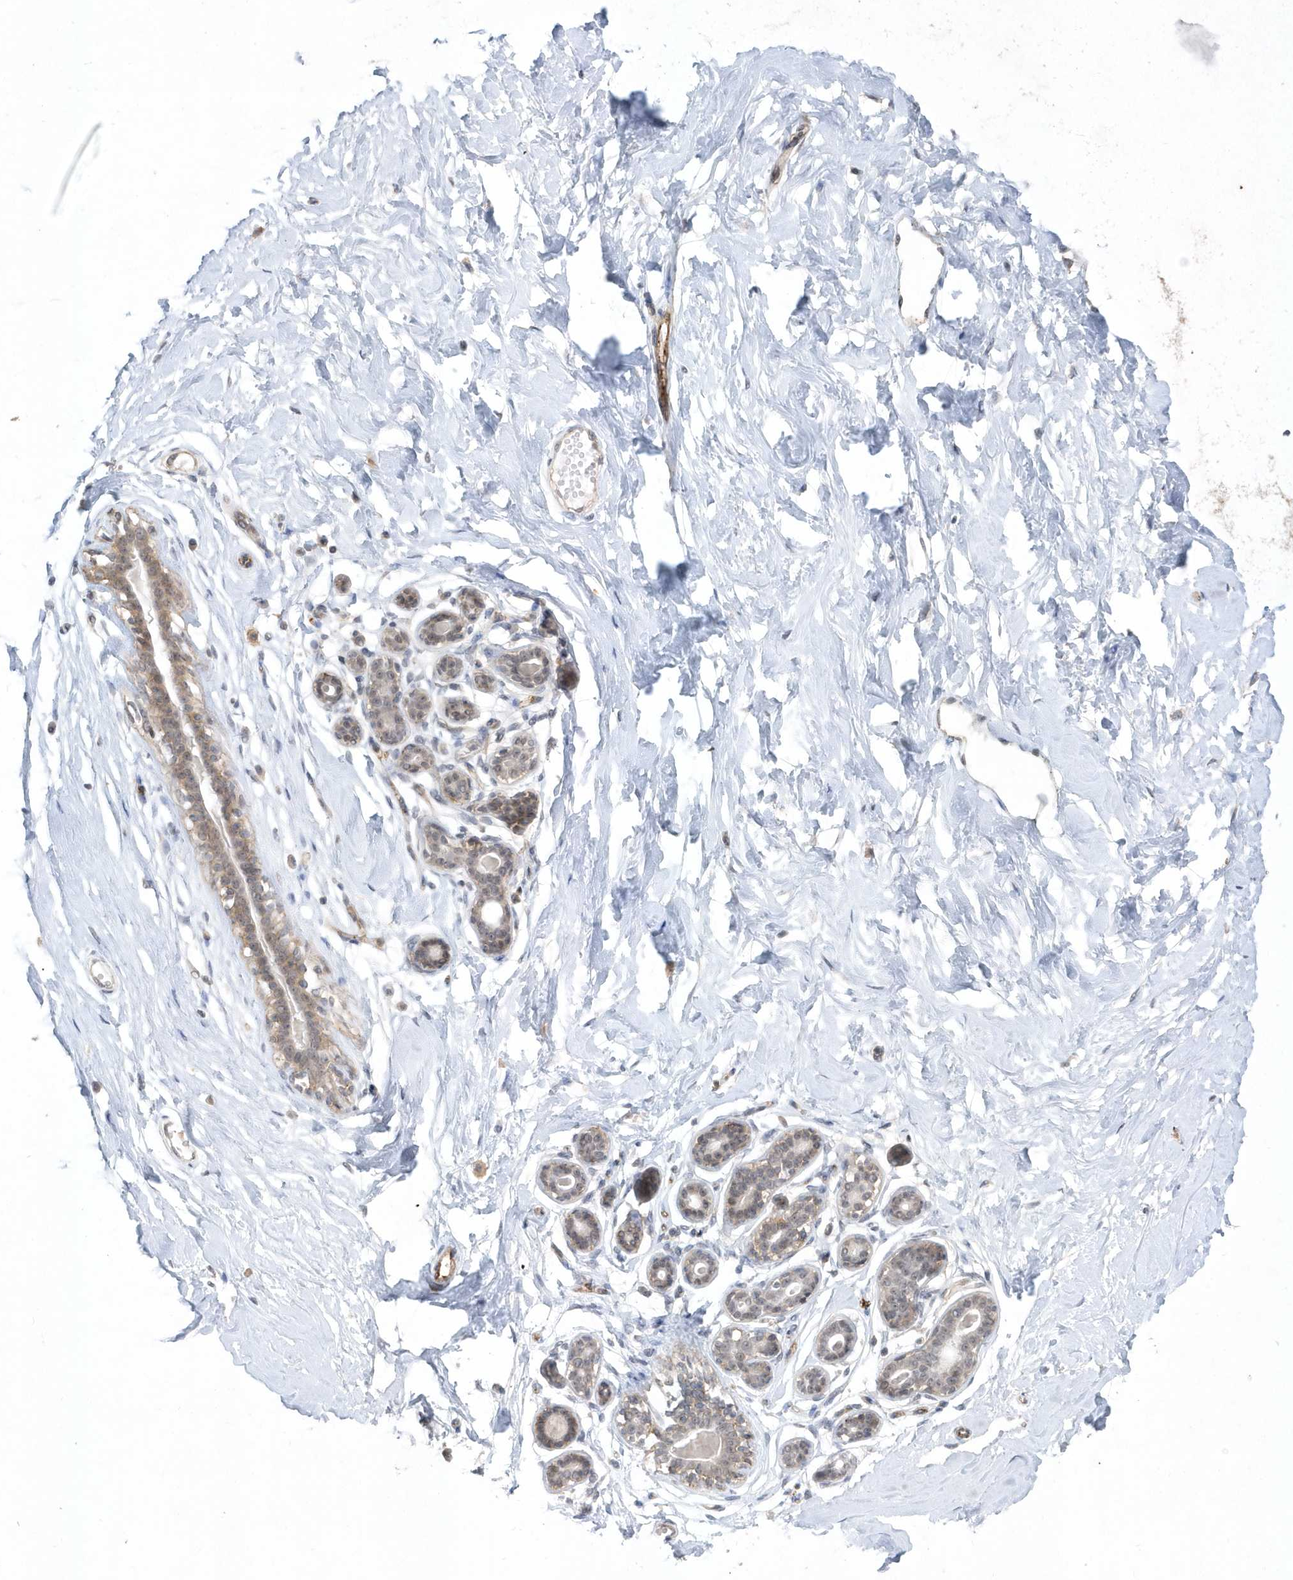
{"staining": {"intensity": "negative", "quantity": "none", "location": "none"}, "tissue": "breast", "cell_type": "Adipocytes", "image_type": "normal", "snomed": [{"axis": "morphology", "description": "Normal tissue, NOS"}, {"axis": "morphology", "description": "Adenoma, NOS"}, {"axis": "topography", "description": "Breast"}], "caption": "This is a histopathology image of immunohistochemistry staining of benign breast, which shows no positivity in adipocytes.", "gene": "CRIP3", "patient": {"sex": "female", "age": 23}}